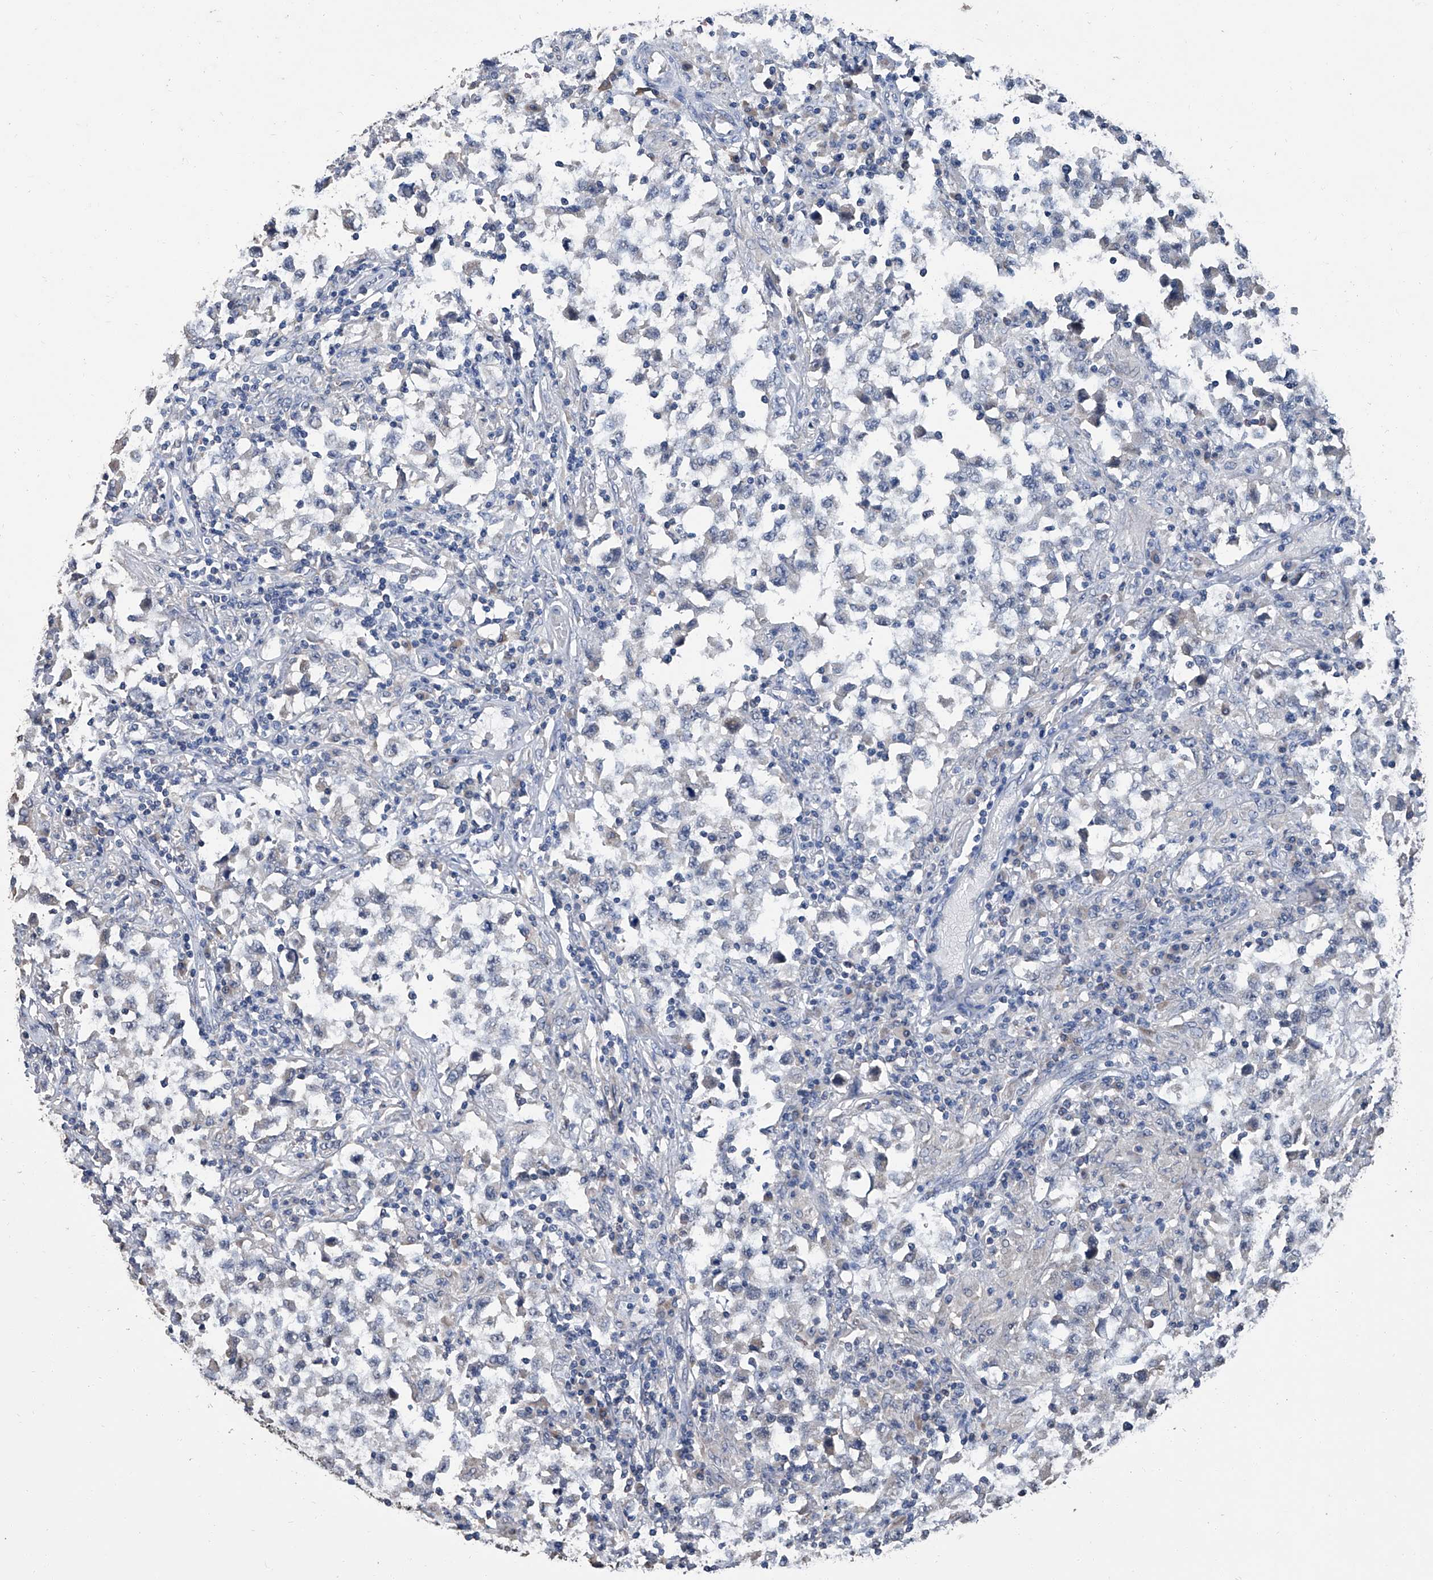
{"staining": {"intensity": "negative", "quantity": "none", "location": "none"}, "tissue": "testis cancer", "cell_type": "Tumor cells", "image_type": "cancer", "snomed": [{"axis": "morphology", "description": "Carcinoma, Embryonal, NOS"}, {"axis": "topography", "description": "Testis"}], "caption": "Immunohistochemistry (IHC) histopathology image of neoplastic tissue: testis cancer (embryonal carcinoma) stained with DAB demonstrates no significant protein expression in tumor cells.", "gene": "GPT", "patient": {"sex": "male", "age": 21}}